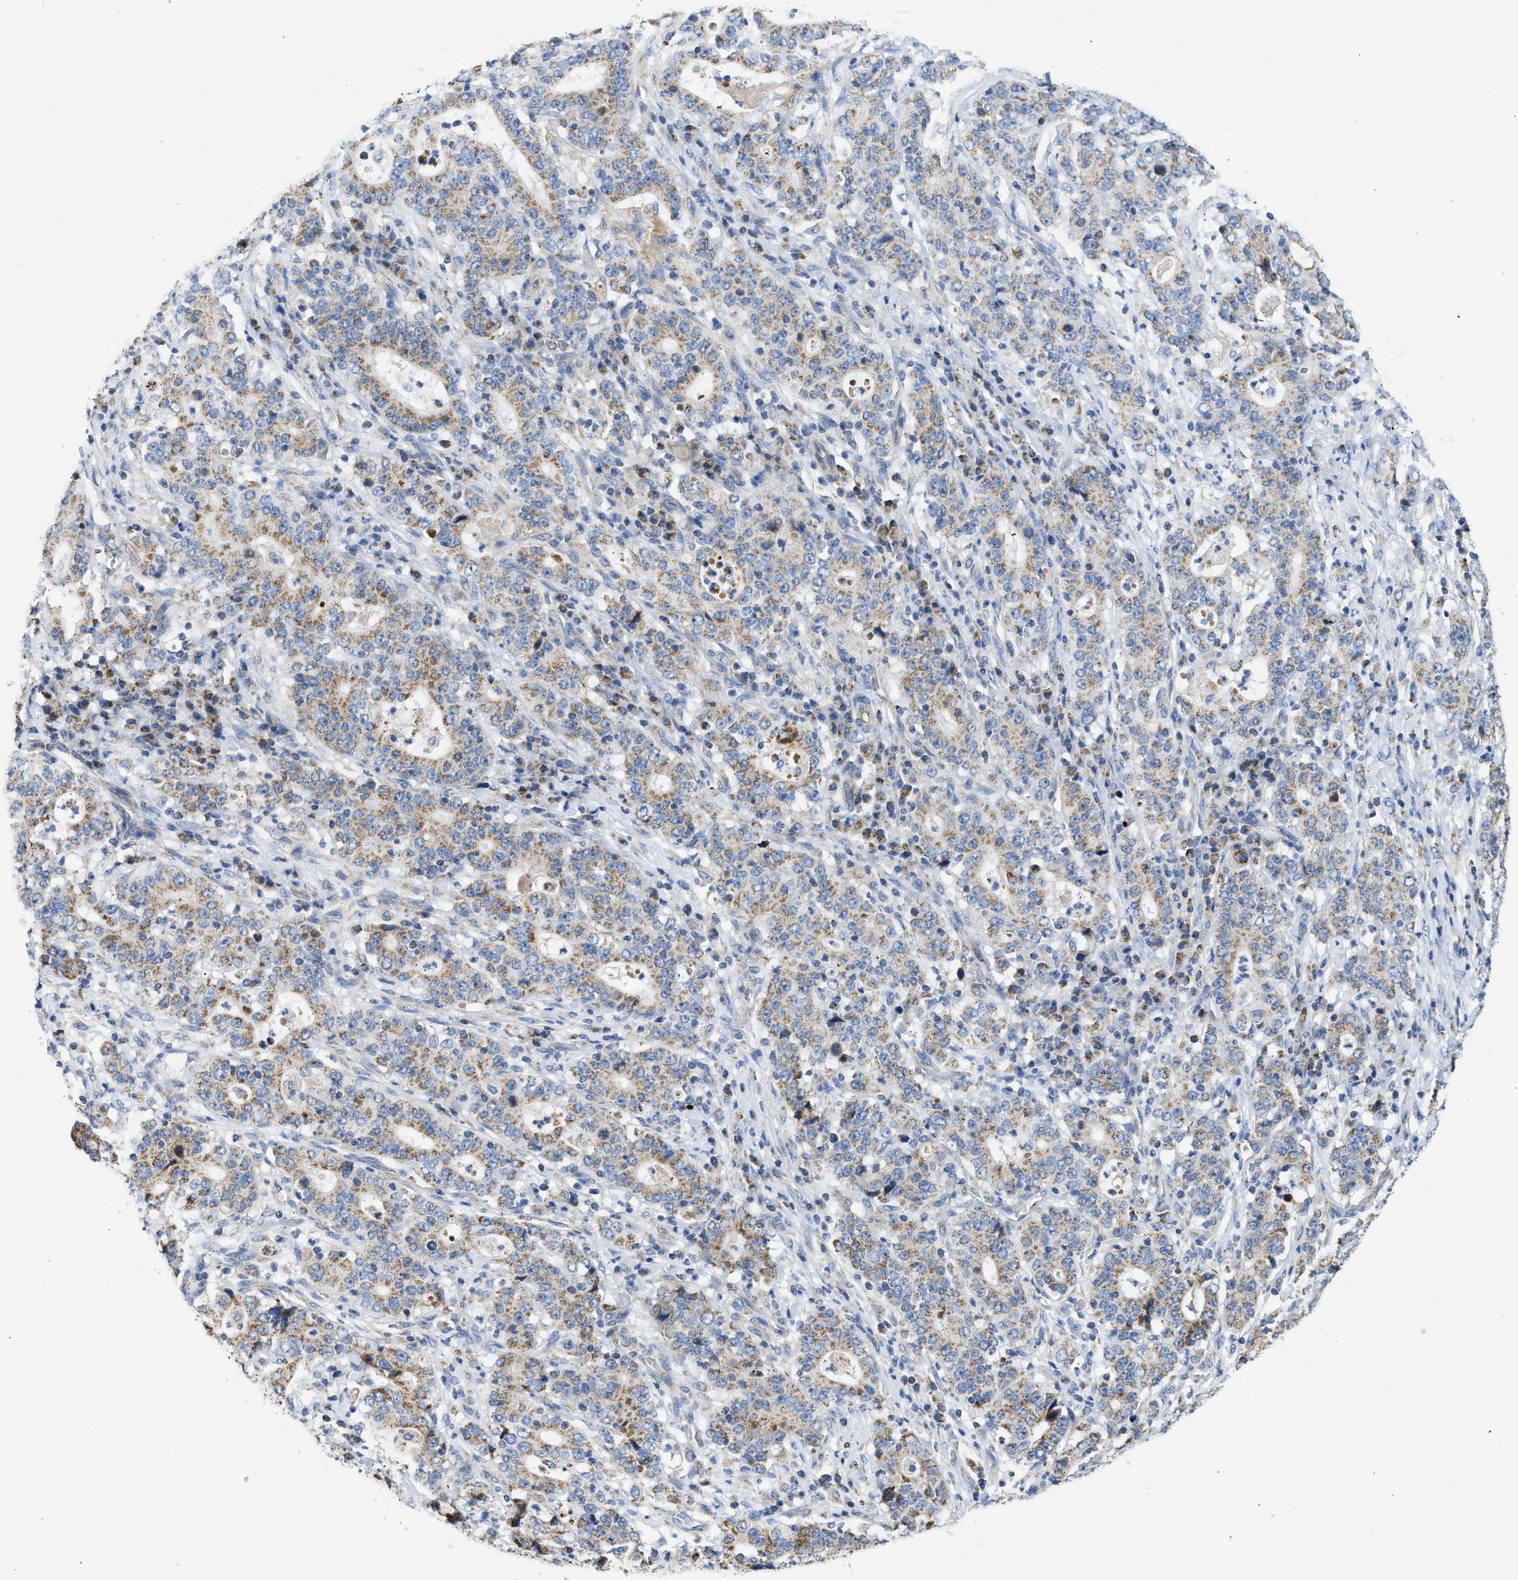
{"staining": {"intensity": "moderate", "quantity": "25%-75%", "location": "cytoplasmic/membranous"}, "tissue": "stomach cancer", "cell_type": "Tumor cells", "image_type": "cancer", "snomed": [{"axis": "morphology", "description": "Normal tissue, NOS"}, {"axis": "morphology", "description": "Adenocarcinoma, NOS"}, {"axis": "topography", "description": "Stomach, upper"}, {"axis": "topography", "description": "Stomach"}], "caption": "Adenocarcinoma (stomach) stained with IHC demonstrates moderate cytoplasmic/membranous expression in about 25%-75% of tumor cells.", "gene": "GOT2", "patient": {"sex": "male", "age": 59}}